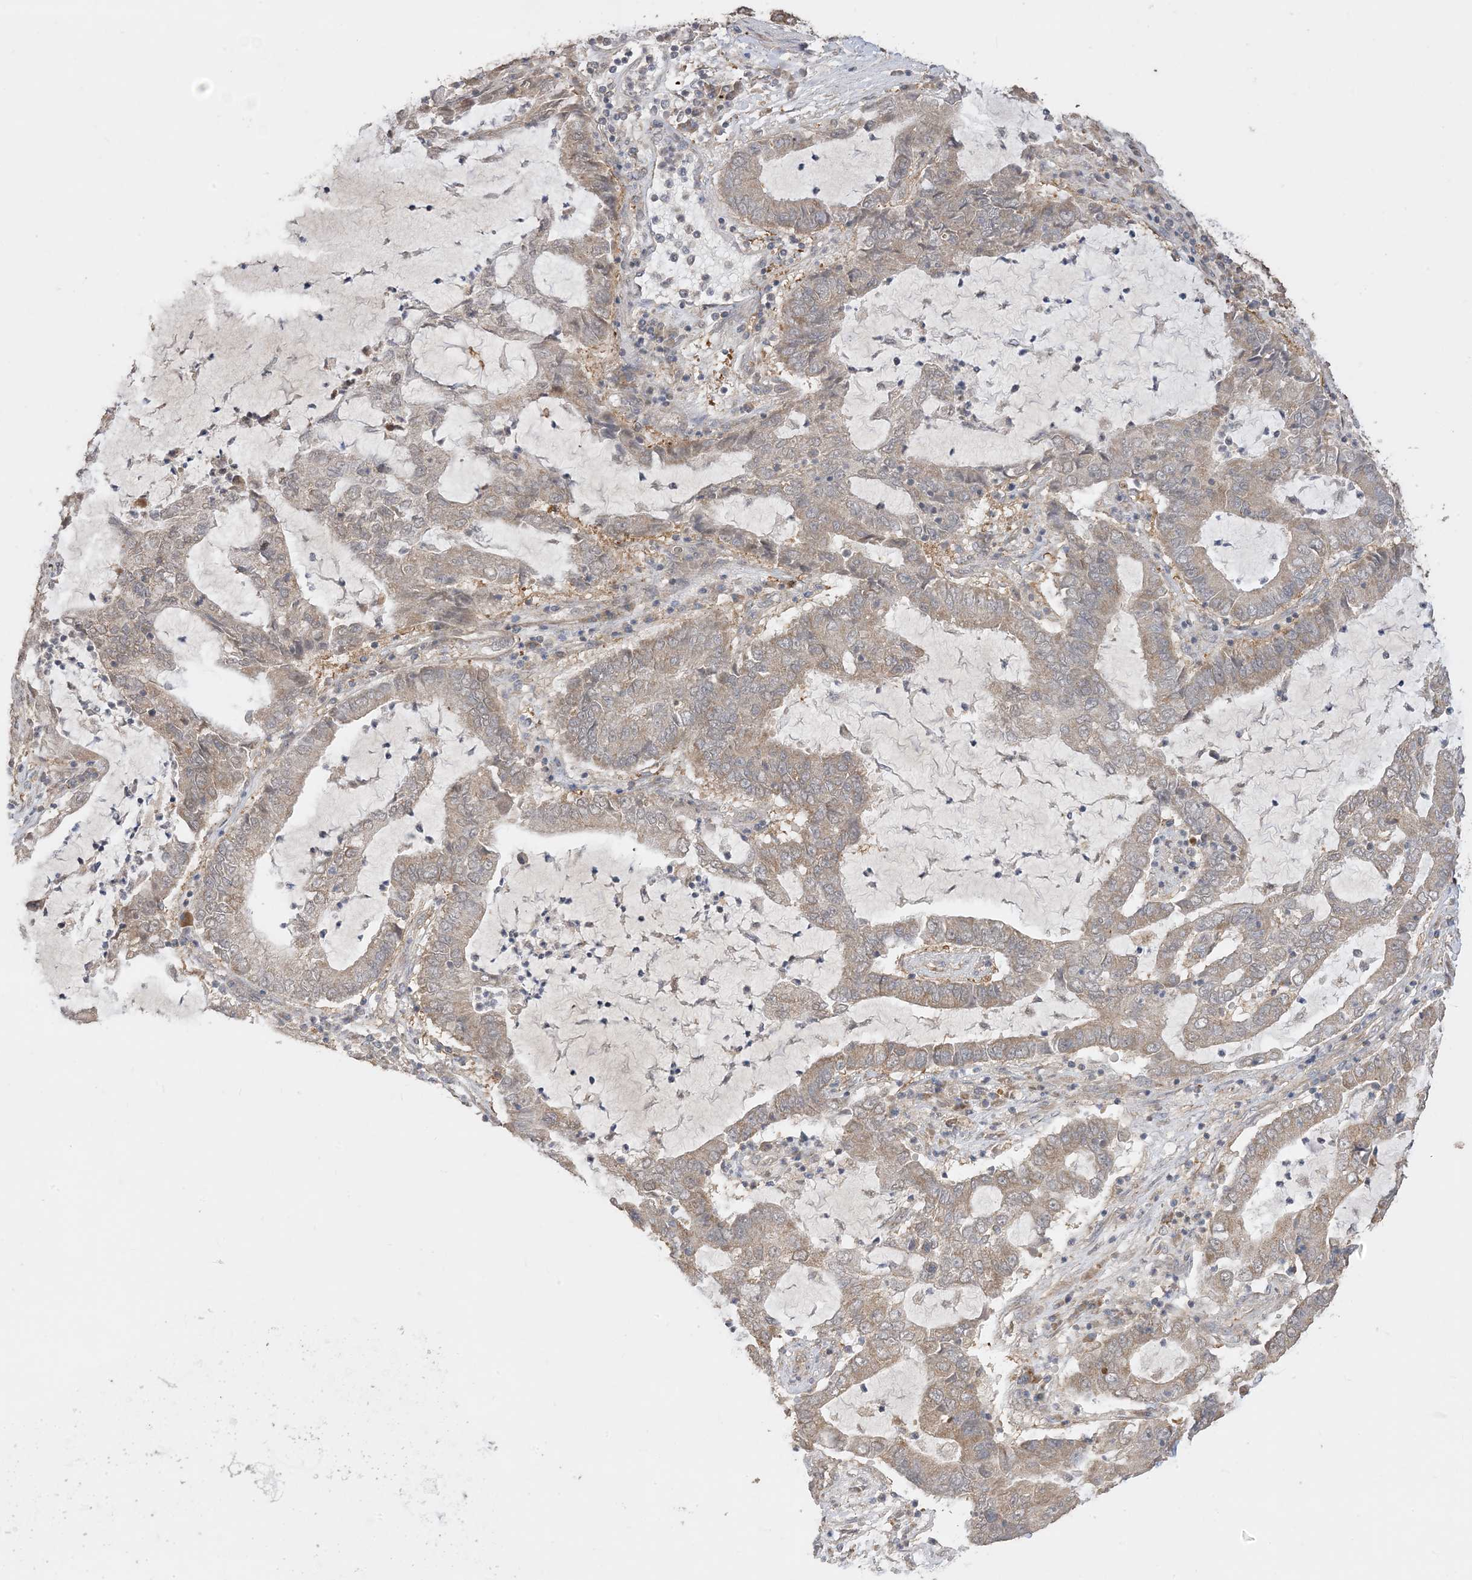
{"staining": {"intensity": "moderate", "quantity": "25%-75%", "location": "cytoplasmic/membranous,nuclear"}, "tissue": "lung cancer", "cell_type": "Tumor cells", "image_type": "cancer", "snomed": [{"axis": "morphology", "description": "Adenocarcinoma, NOS"}, {"axis": "topography", "description": "Lung"}], "caption": "This is an image of immunohistochemistry staining of lung cancer, which shows moderate staining in the cytoplasmic/membranous and nuclear of tumor cells.", "gene": "SIRT3", "patient": {"sex": "female", "age": 51}}